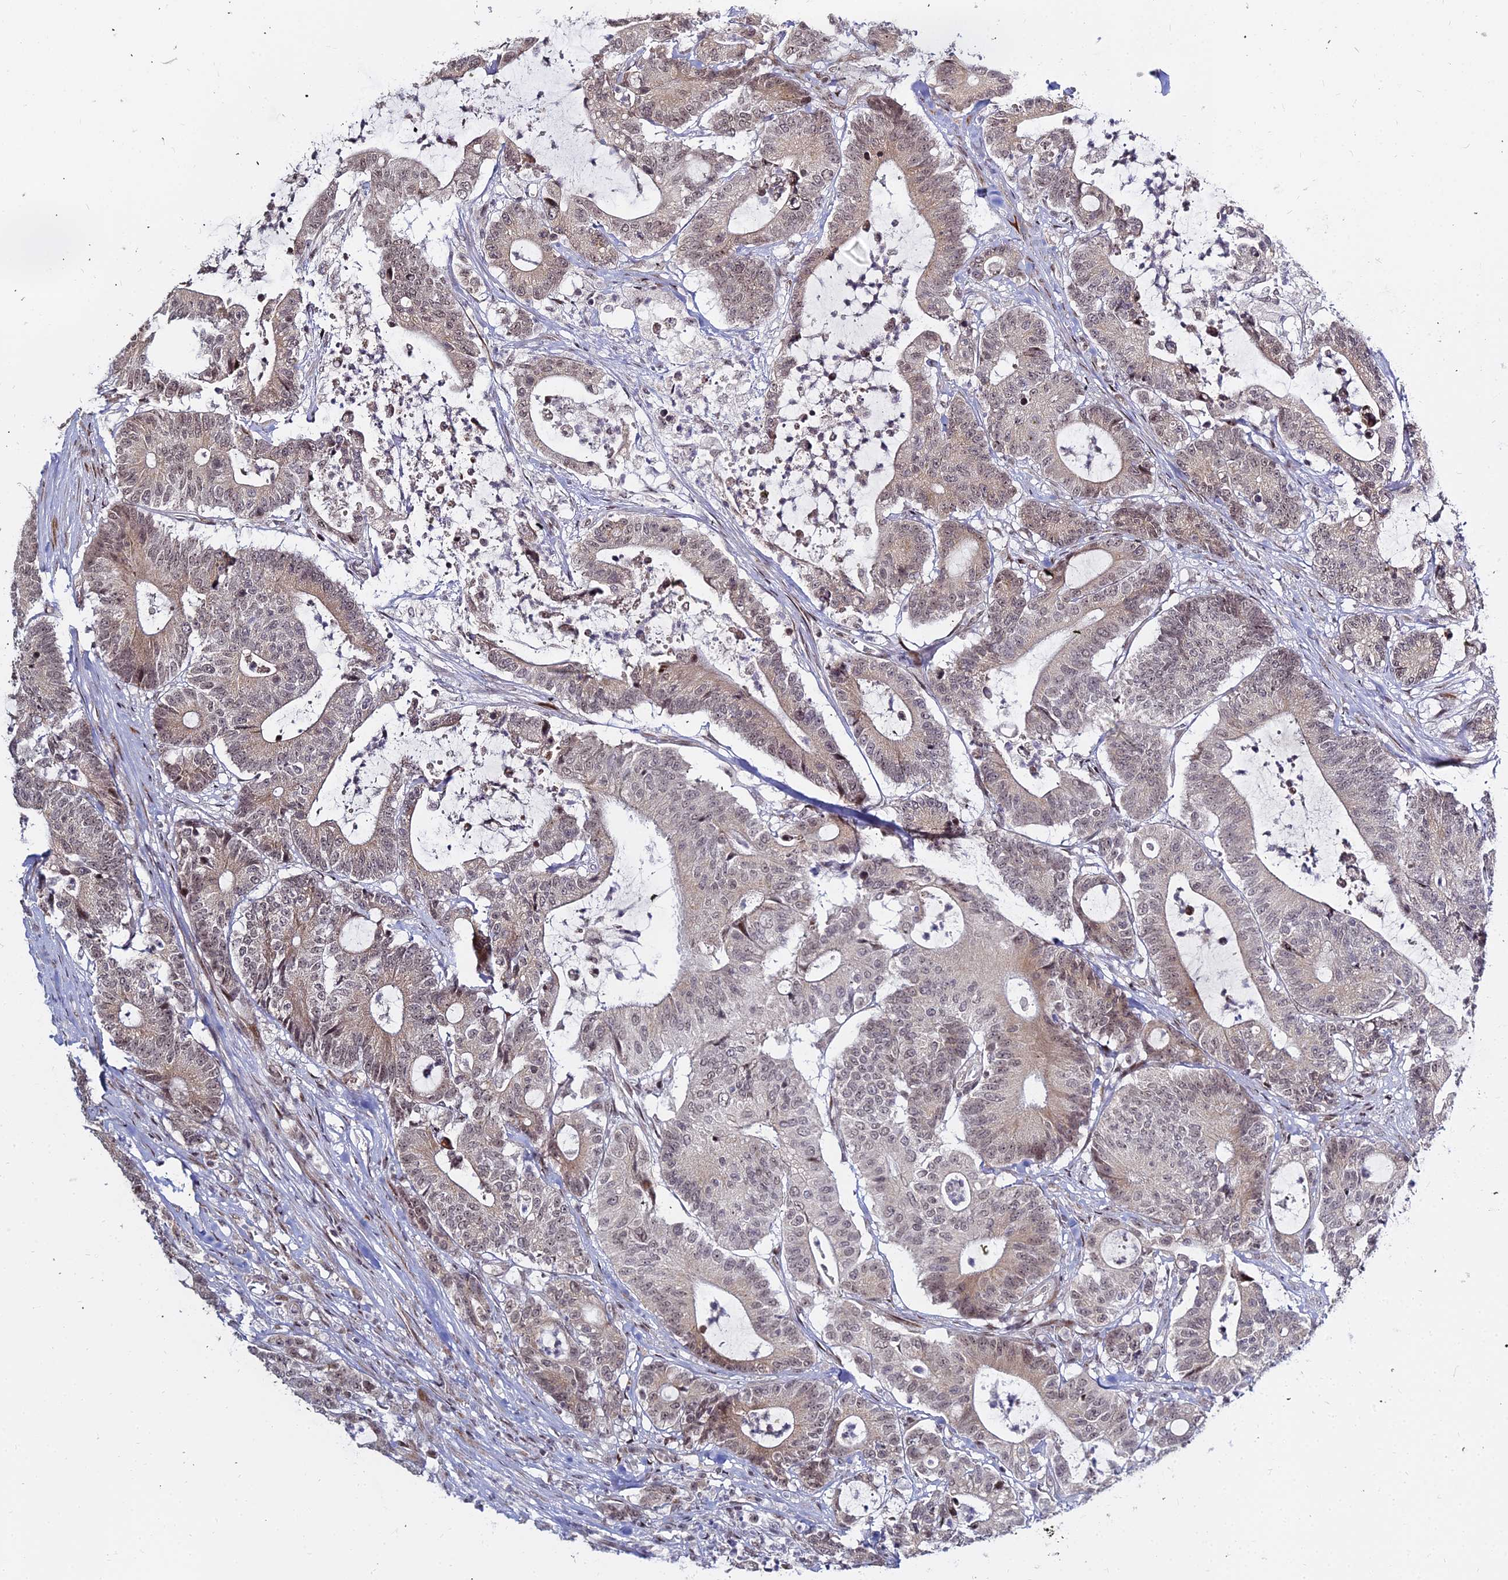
{"staining": {"intensity": "weak", "quantity": "<25%", "location": "nuclear"}, "tissue": "colorectal cancer", "cell_type": "Tumor cells", "image_type": "cancer", "snomed": [{"axis": "morphology", "description": "Adenocarcinoma, NOS"}, {"axis": "topography", "description": "Colon"}], "caption": "Human adenocarcinoma (colorectal) stained for a protein using IHC displays no positivity in tumor cells.", "gene": "ABCA2", "patient": {"sex": "female", "age": 84}}